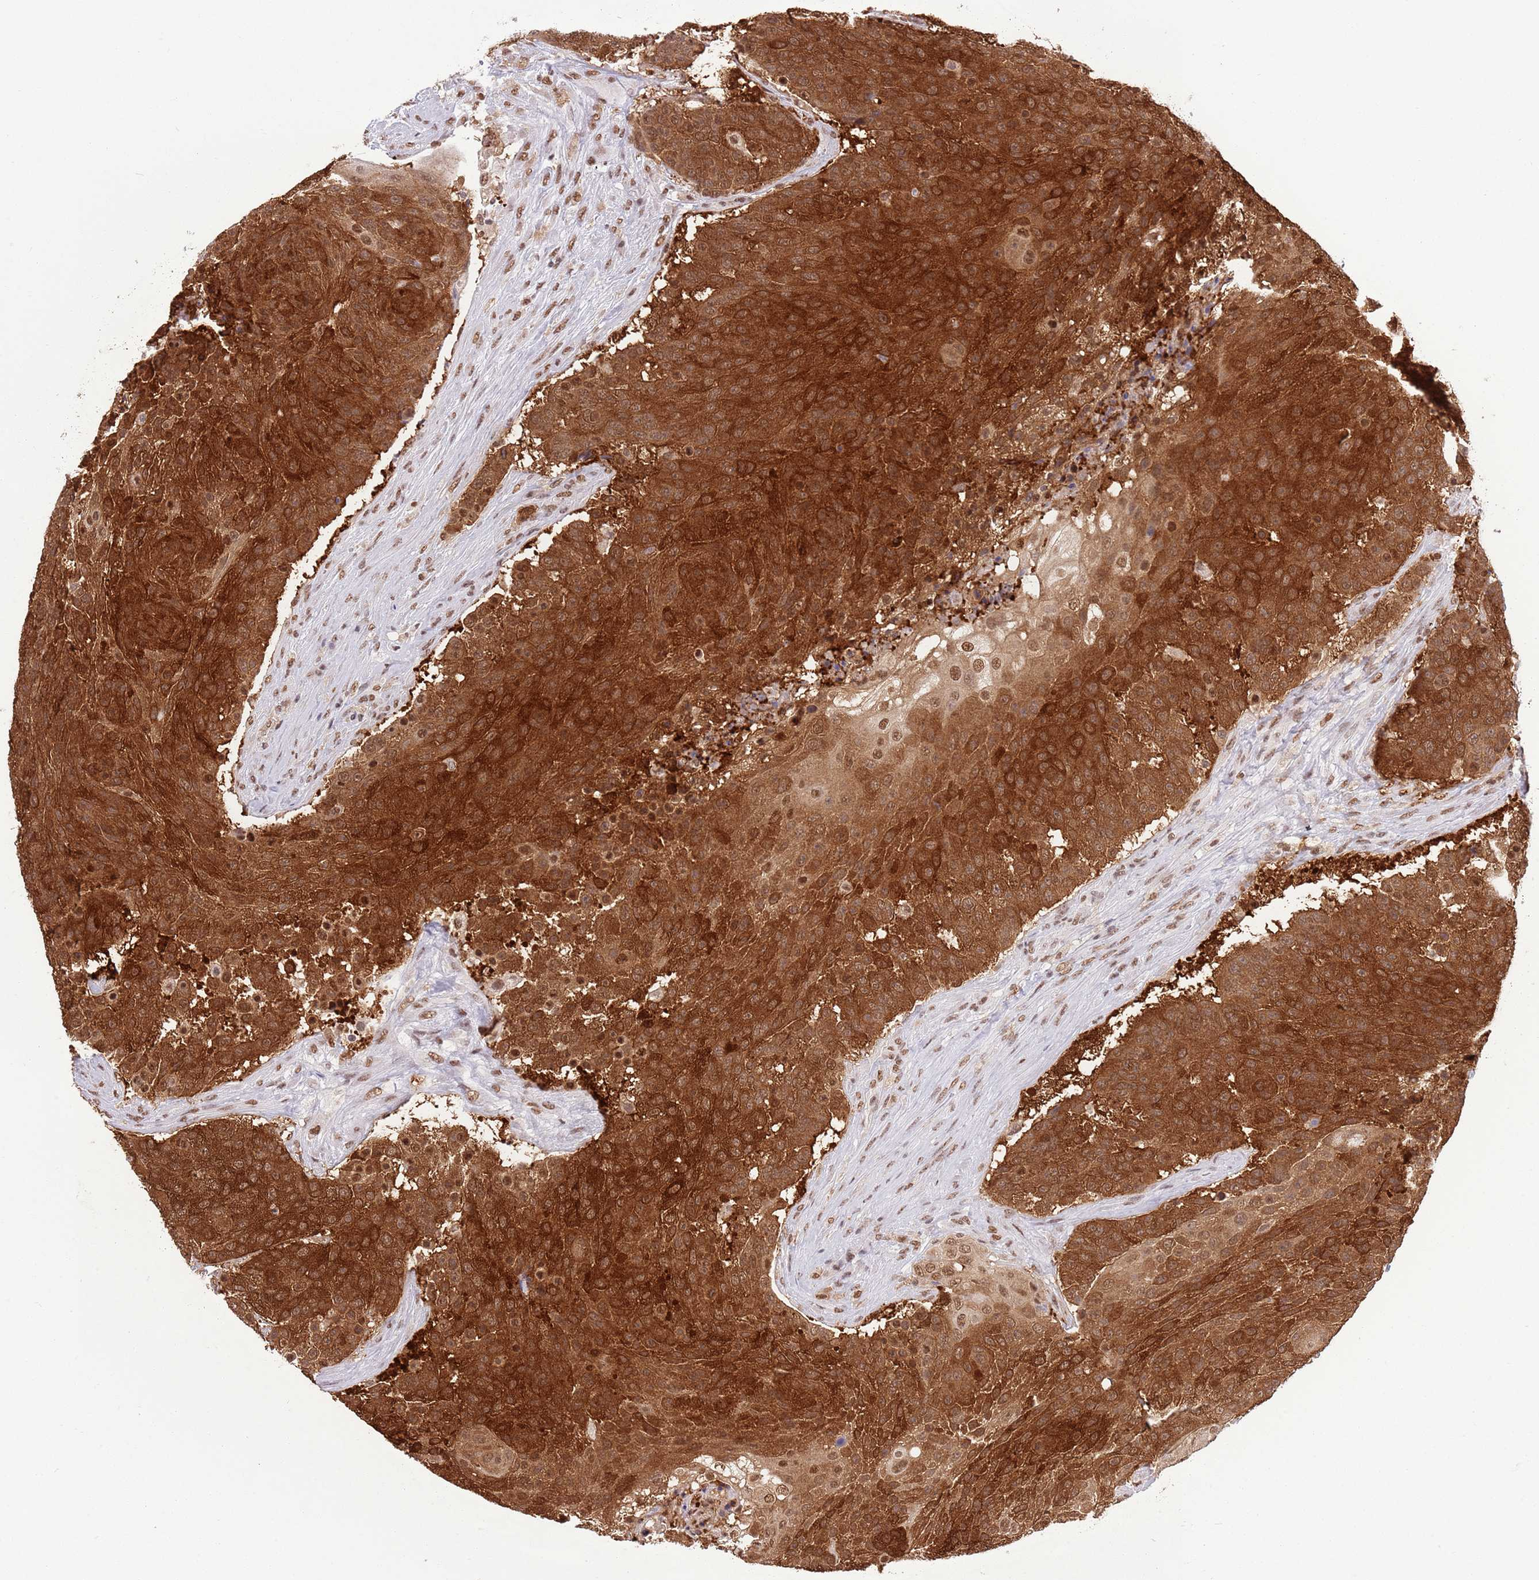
{"staining": {"intensity": "strong", "quantity": ">75%", "location": "cytoplasmic/membranous,nuclear"}, "tissue": "urothelial cancer", "cell_type": "Tumor cells", "image_type": "cancer", "snomed": [{"axis": "morphology", "description": "Urothelial carcinoma, High grade"}, {"axis": "topography", "description": "Urinary bladder"}], "caption": "The image displays staining of urothelial cancer, revealing strong cytoplasmic/membranous and nuclear protein positivity (brown color) within tumor cells. (brown staining indicates protein expression, while blue staining denotes nuclei).", "gene": "TRIM32", "patient": {"sex": "female", "age": 63}}